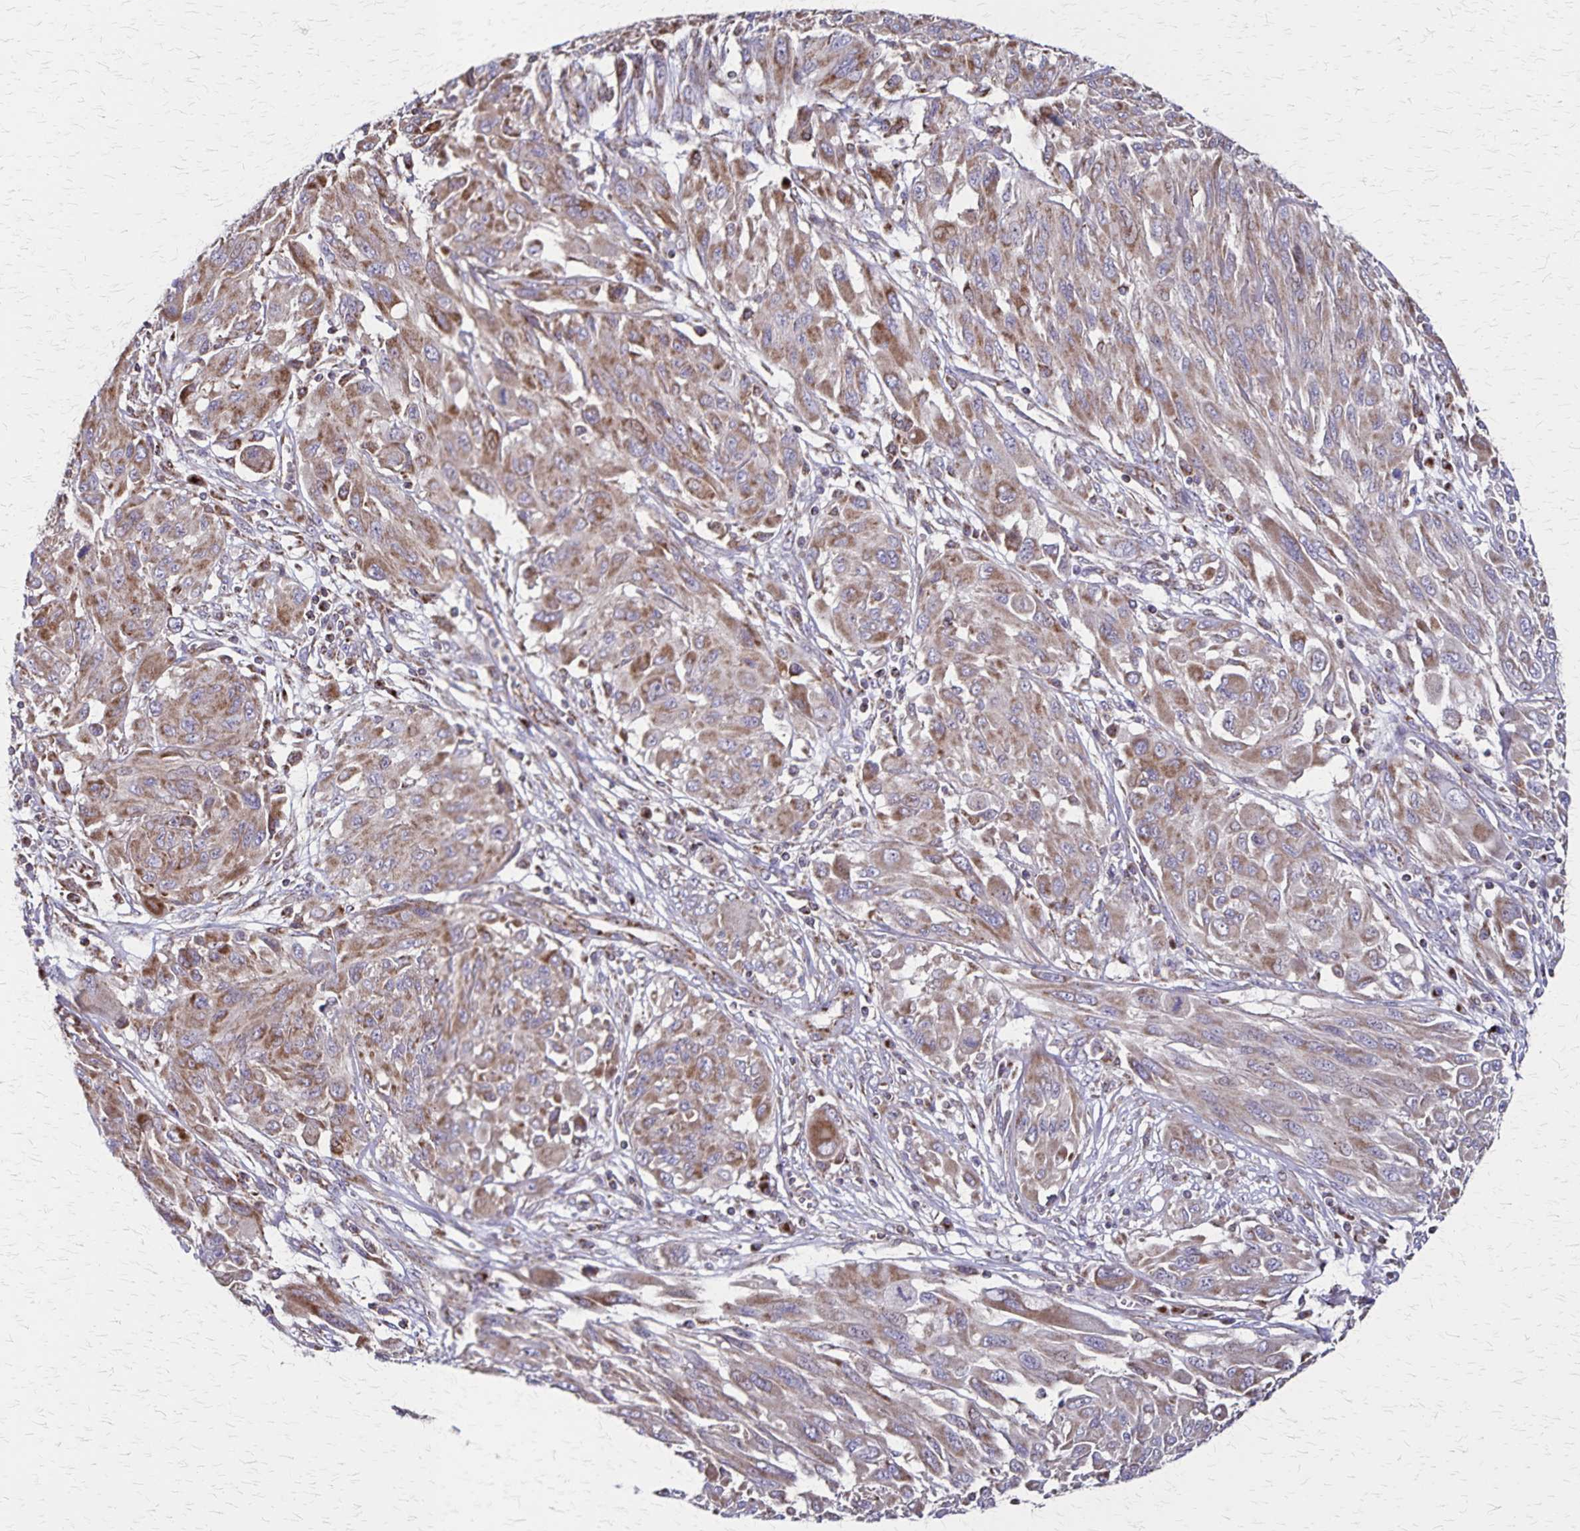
{"staining": {"intensity": "moderate", "quantity": ">75%", "location": "cytoplasmic/membranous"}, "tissue": "melanoma", "cell_type": "Tumor cells", "image_type": "cancer", "snomed": [{"axis": "morphology", "description": "Malignant melanoma, NOS"}, {"axis": "topography", "description": "Skin"}], "caption": "Moderate cytoplasmic/membranous protein staining is present in approximately >75% of tumor cells in malignant melanoma.", "gene": "NFS1", "patient": {"sex": "female", "age": 91}}